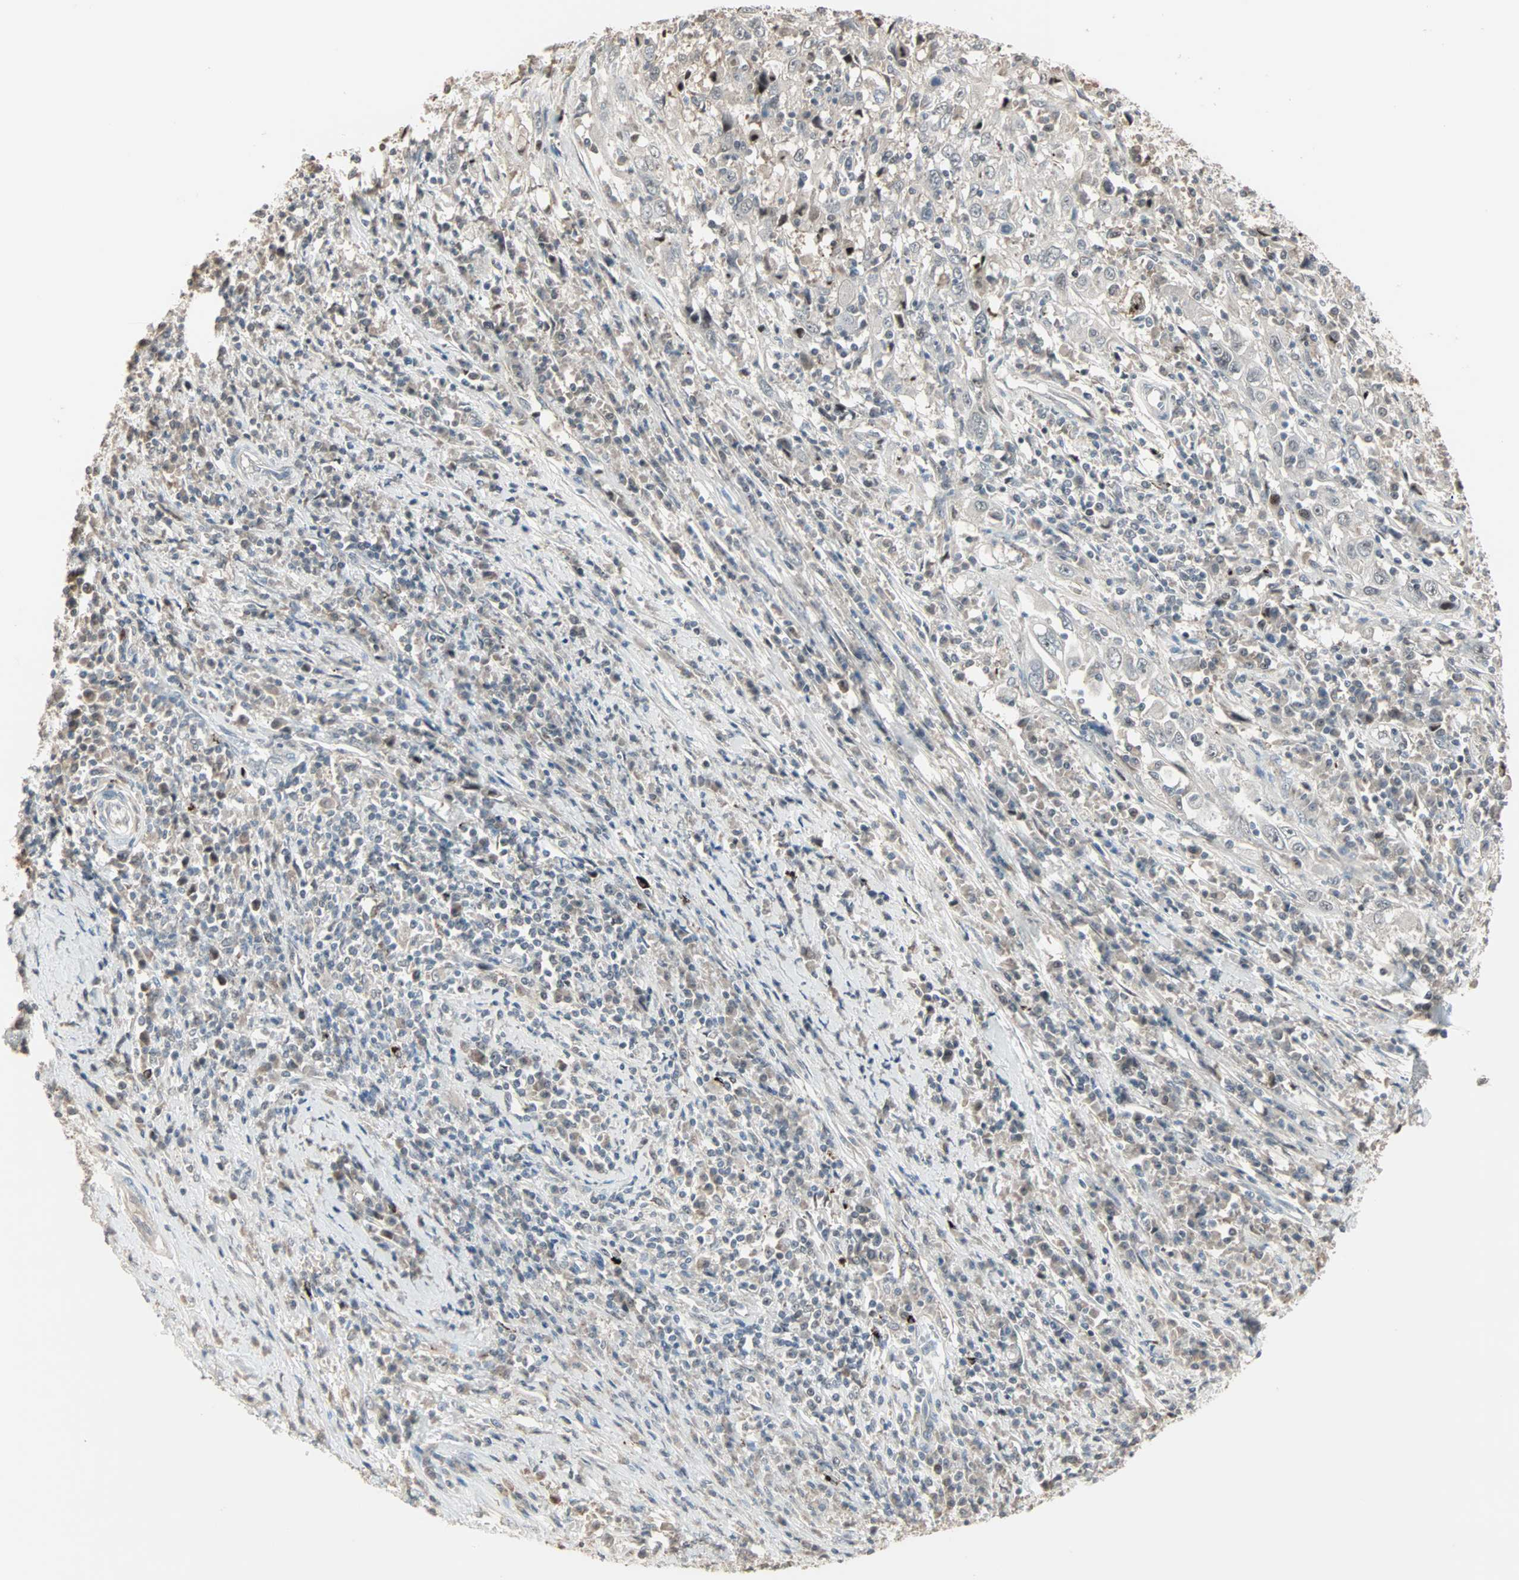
{"staining": {"intensity": "weak", "quantity": ">75%", "location": "cytoplasmic/membranous"}, "tissue": "cervical cancer", "cell_type": "Tumor cells", "image_type": "cancer", "snomed": [{"axis": "morphology", "description": "Squamous cell carcinoma, NOS"}, {"axis": "topography", "description": "Cervix"}], "caption": "Protein expression analysis of human cervical cancer reveals weak cytoplasmic/membranous staining in about >75% of tumor cells.", "gene": "KDM4A", "patient": {"sex": "female", "age": 46}}